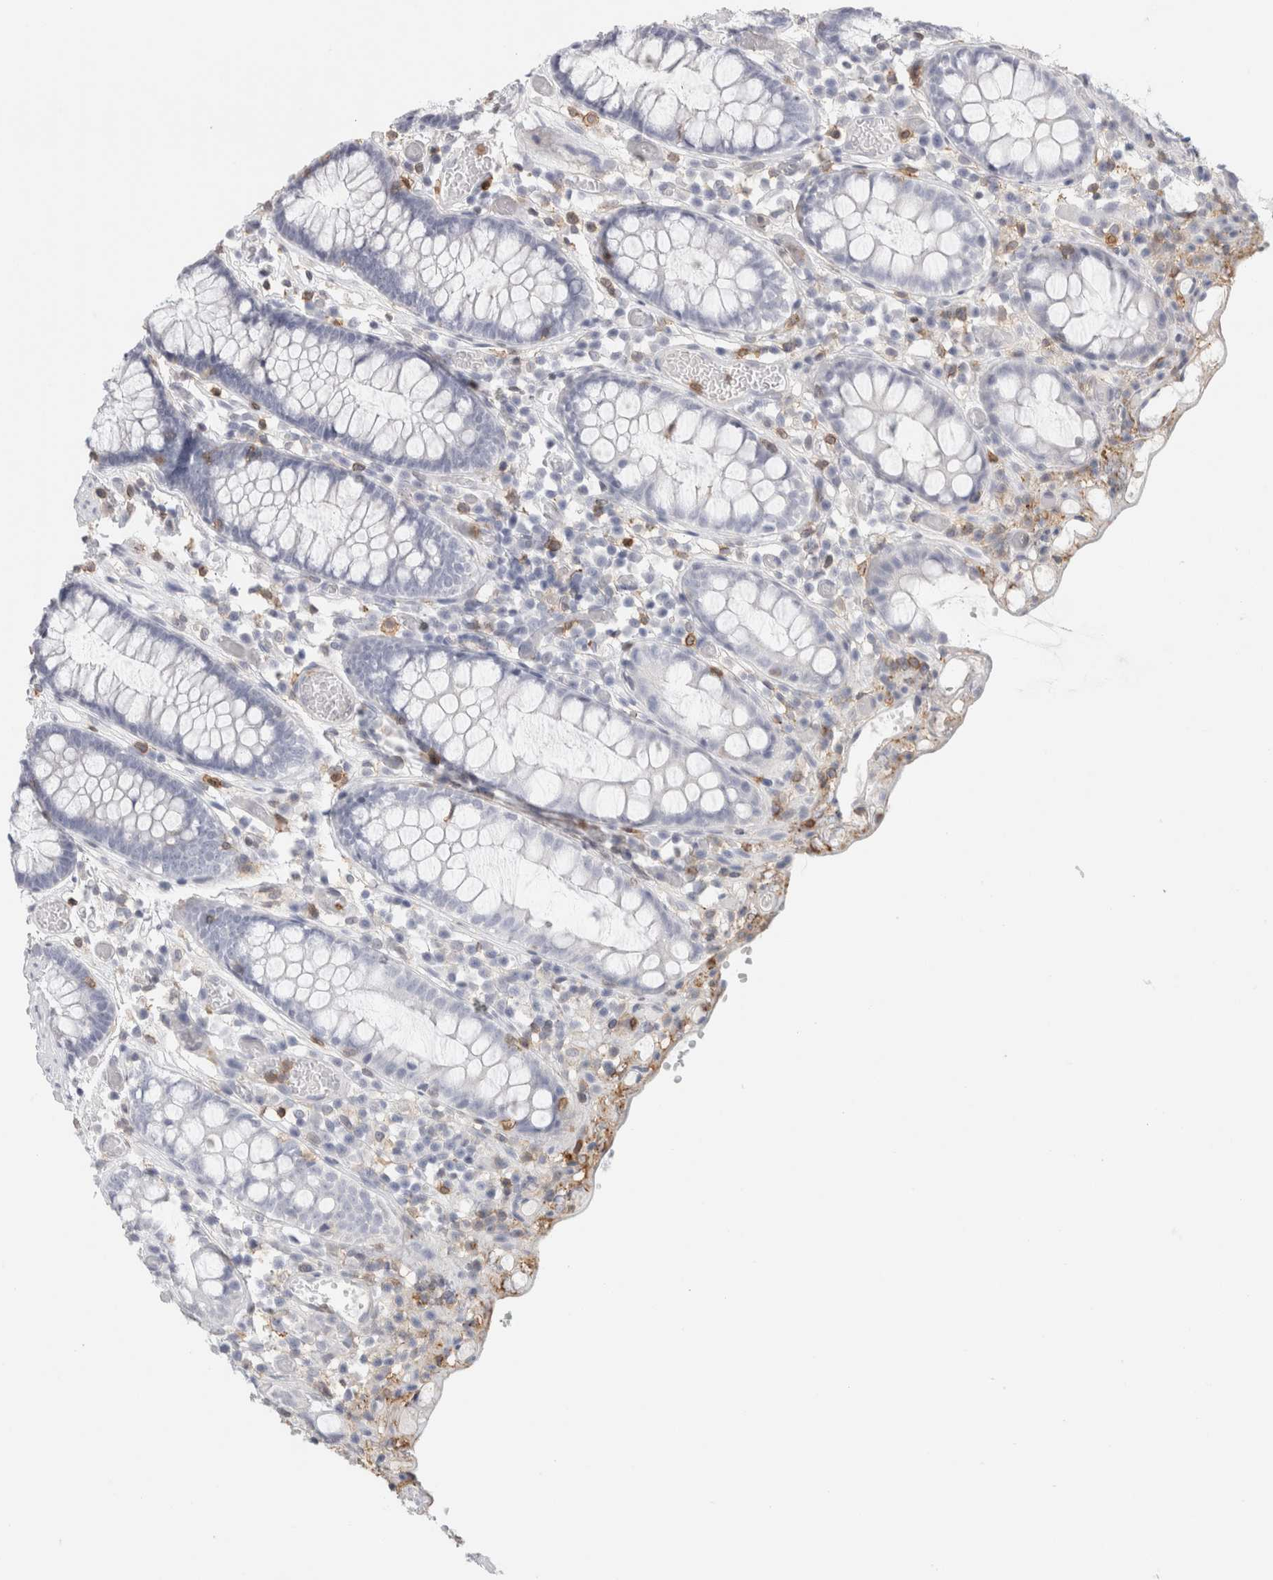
{"staining": {"intensity": "negative", "quantity": "none", "location": "none"}, "tissue": "colon", "cell_type": "Endothelial cells", "image_type": "normal", "snomed": [{"axis": "morphology", "description": "Normal tissue, NOS"}, {"axis": "topography", "description": "Colon"}], "caption": "Colon stained for a protein using immunohistochemistry exhibits no expression endothelial cells.", "gene": "P2RY2", "patient": {"sex": "male", "age": 14}}